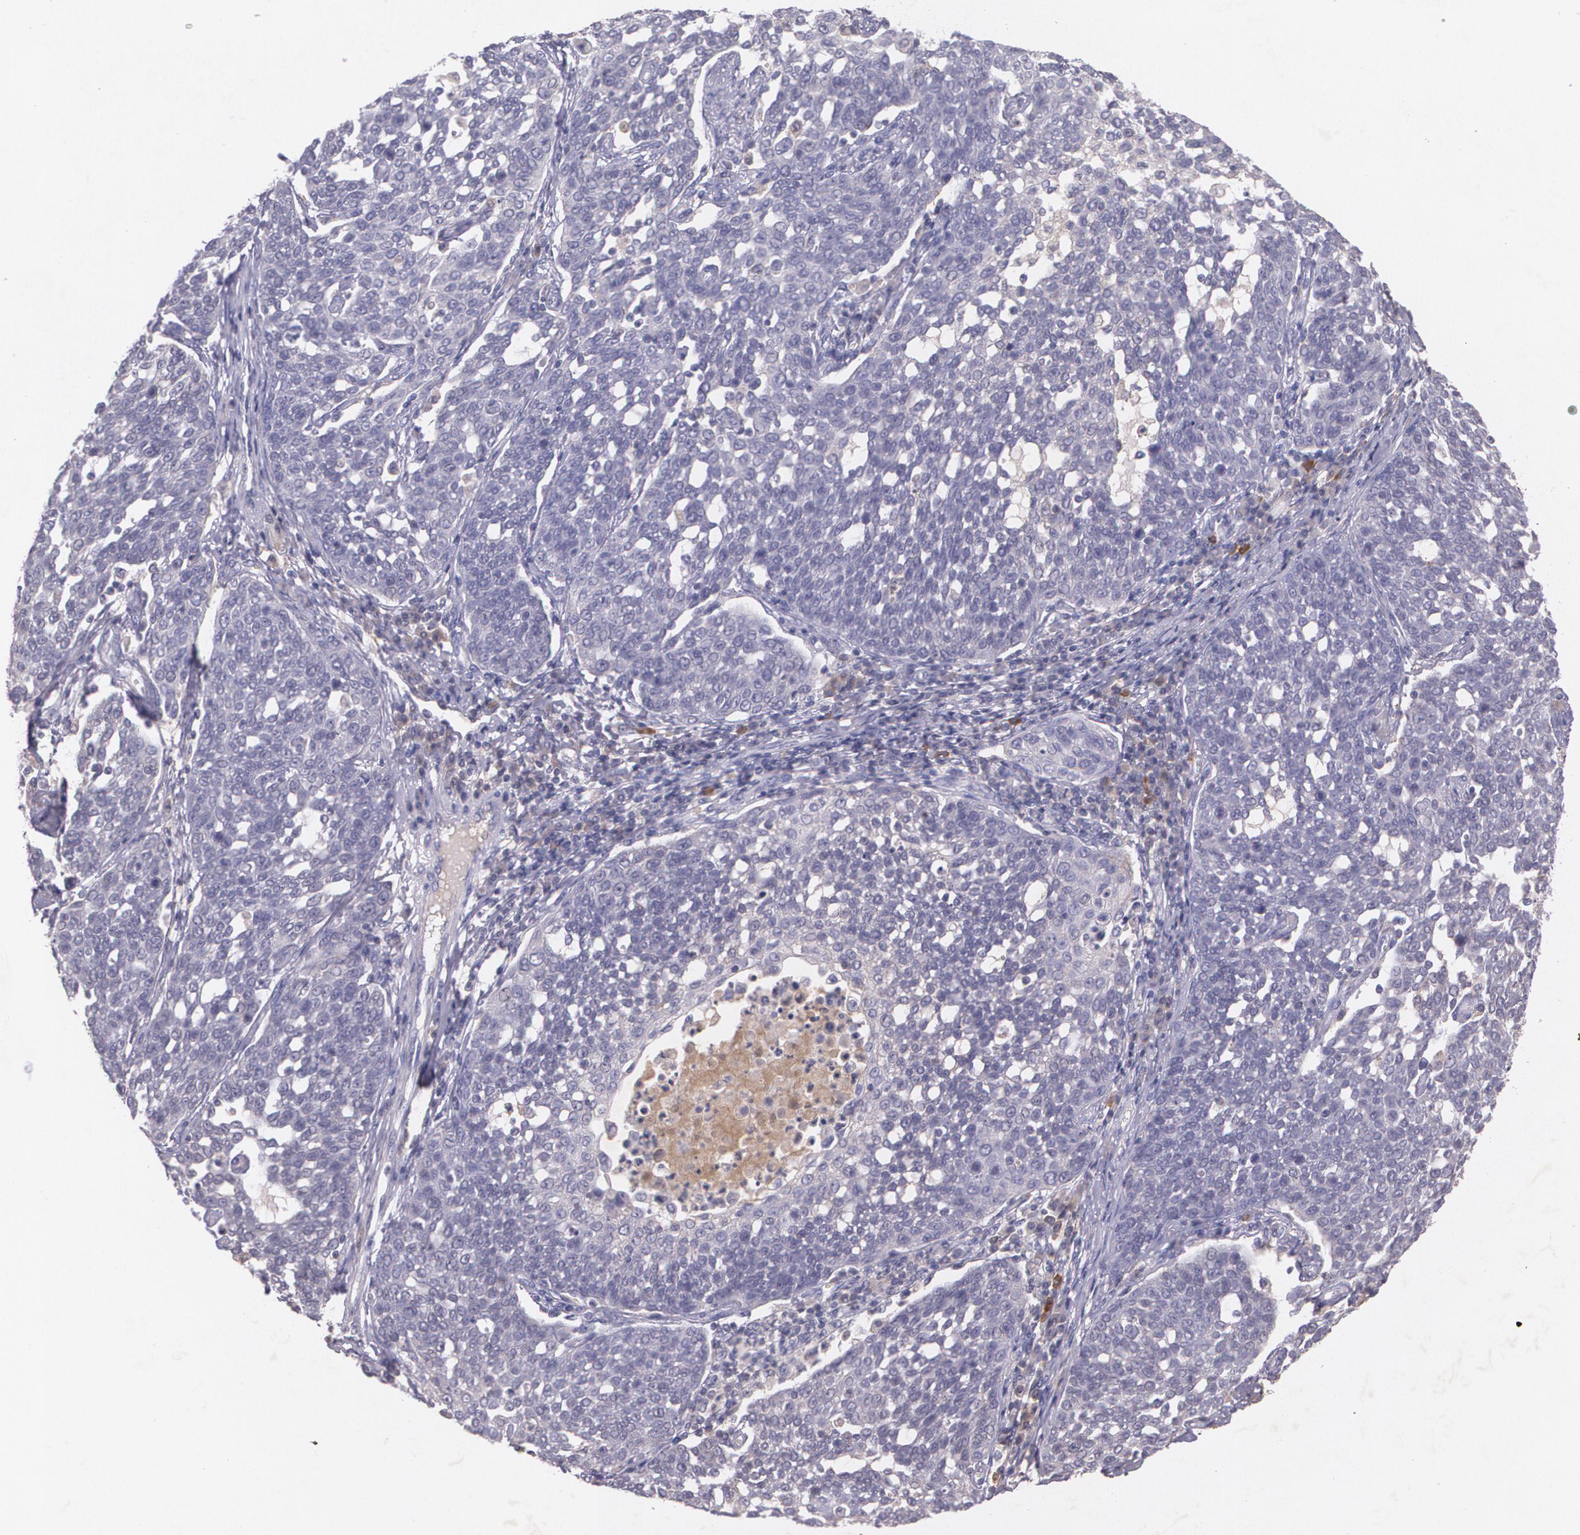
{"staining": {"intensity": "negative", "quantity": "none", "location": "none"}, "tissue": "cervical cancer", "cell_type": "Tumor cells", "image_type": "cancer", "snomed": [{"axis": "morphology", "description": "Squamous cell carcinoma, NOS"}, {"axis": "topography", "description": "Cervix"}], "caption": "An IHC photomicrograph of cervical cancer is shown. There is no staining in tumor cells of cervical cancer.", "gene": "TM4SF1", "patient": {"sex": "female", "age": 34}}